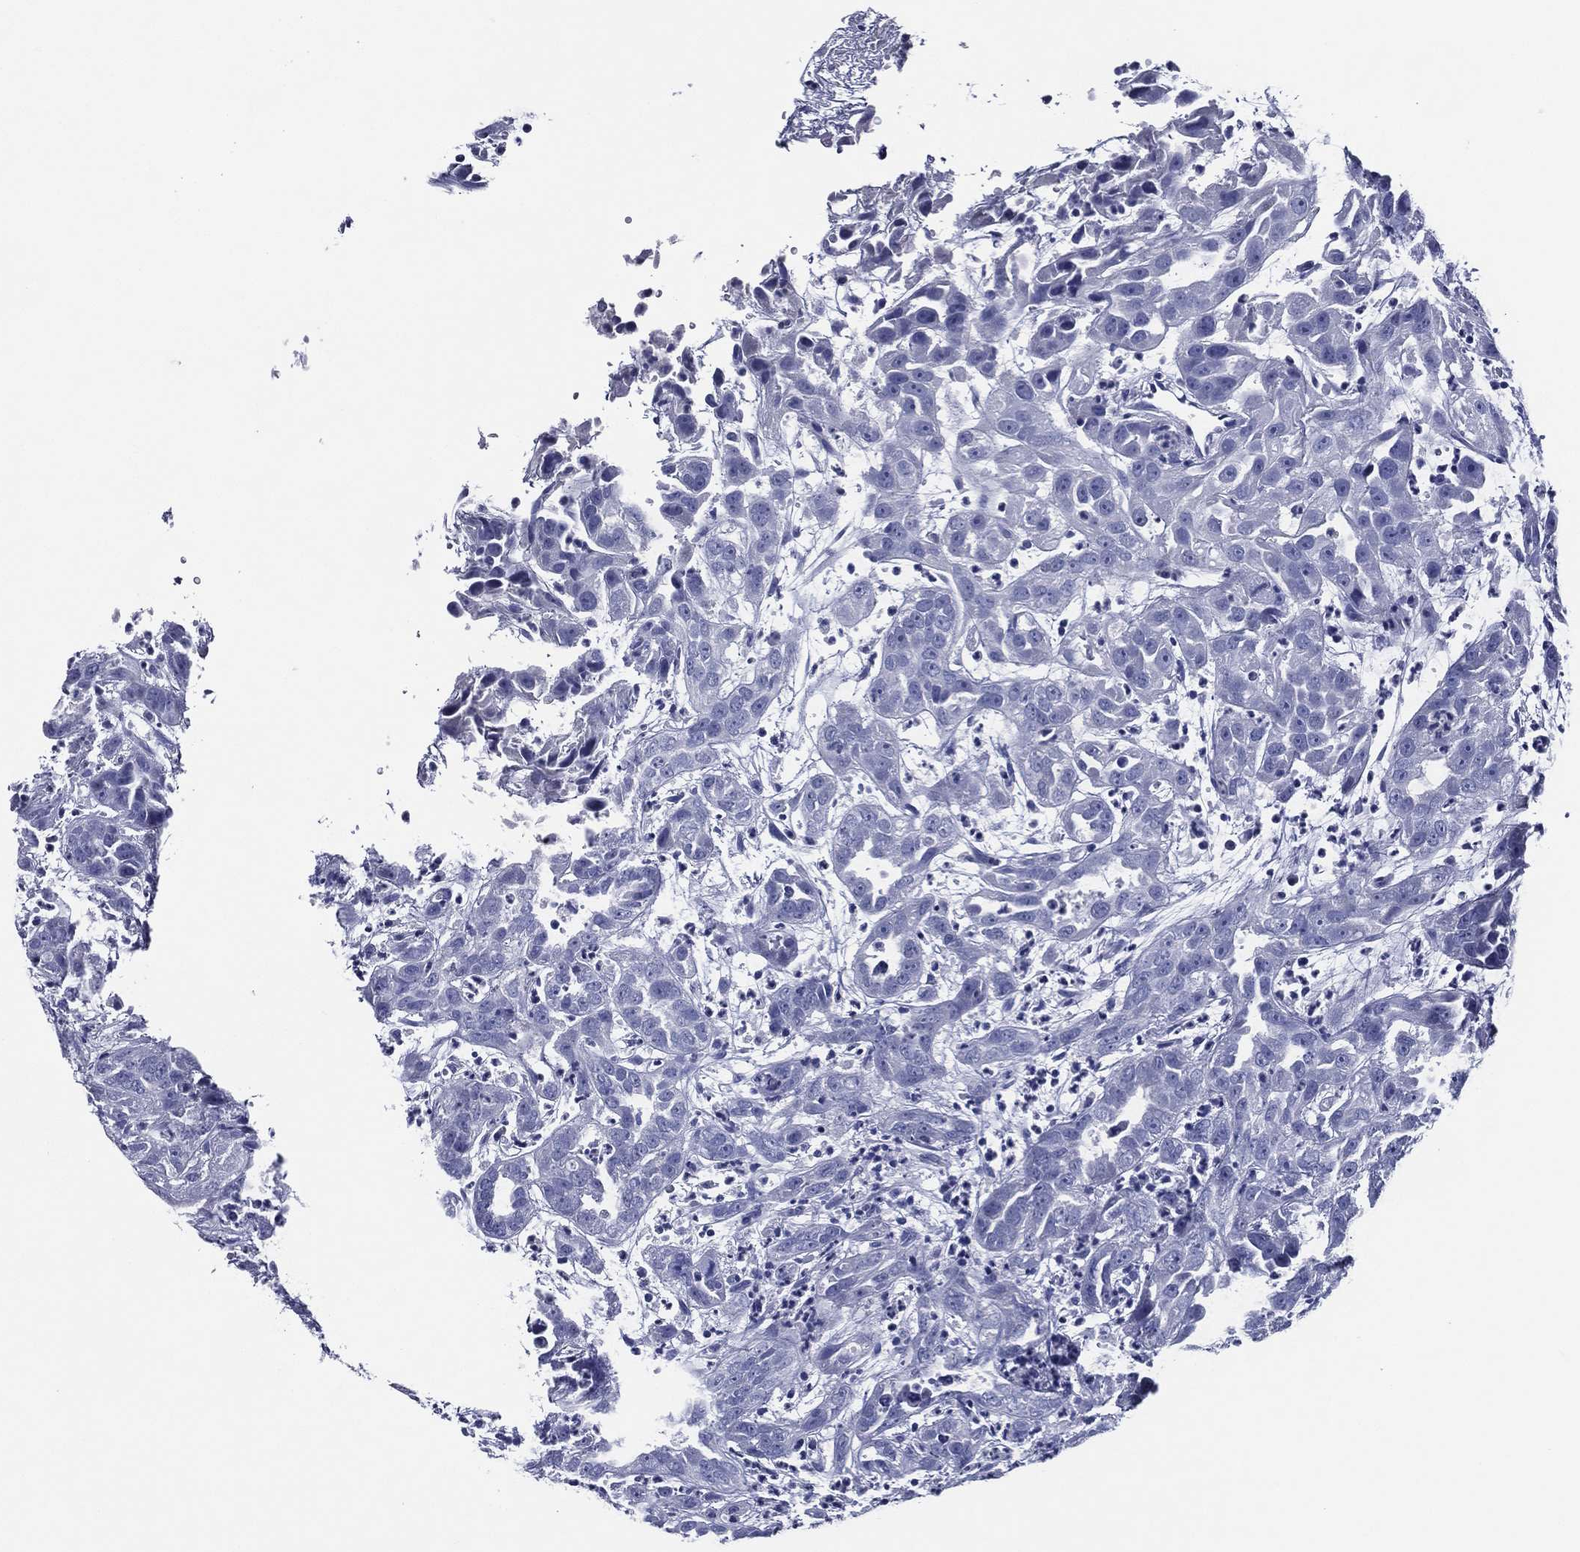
{"staining": {"intensity": "negative", "quantity": "none", "location": "none"}, "tissue": "urothelial cancer", "cell_type": "Tumor cells", "image_type": "cancer", "snomed": [{"axis": "morphology", "description": "Urothelial carcinoma, High grade"}, {"axis": "topography", "description": "Urinary bladder"}], "caption": "This is an immunohistochemistry (IHC) micrograph of high-grade urothelial carcinoma. There is no staining in tumor cells.", "gene": "ACE2", "patient": {"sex": "female", "age": 41}}